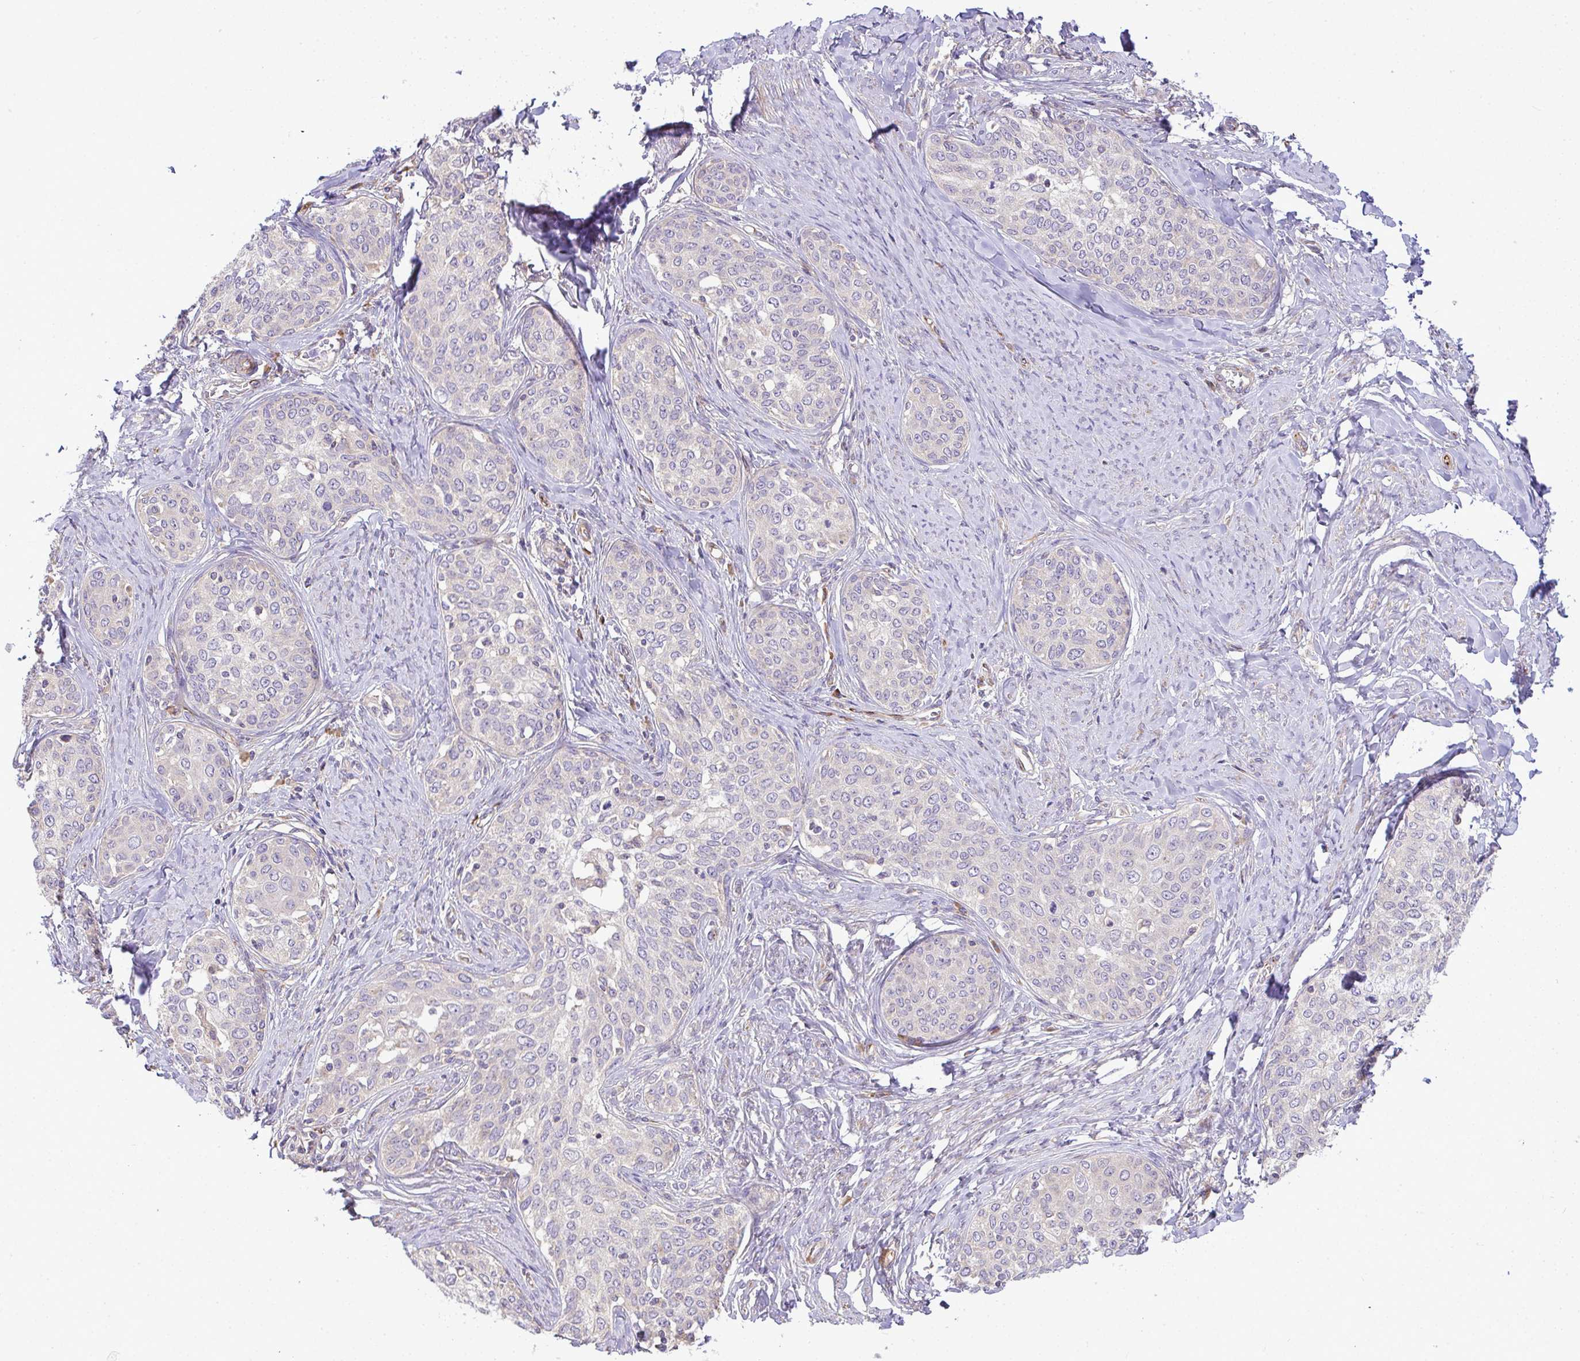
{"staining": {"intensity": "negative", "quantity": "none", "location": "none"}, "tissue": "cervical cancer", "cell_type": "Tumor cells", "image_type": "cancer", "snomed": [{"axis": "morphology", "description": "Squamous cell carcinoma, NOS"}, {"axis": "morphology", "description": "Adenocarcinoma, NOS"}, {"axis": "topography", "description": "Cervix"}], "caption": "Cervical cancer (squamous cell carcinoma) was stained to show a protein in brown. There is no significant positivity in tumor cells.", "gene": "GRID2", "patient": {"sex": "female", "age": 52}}